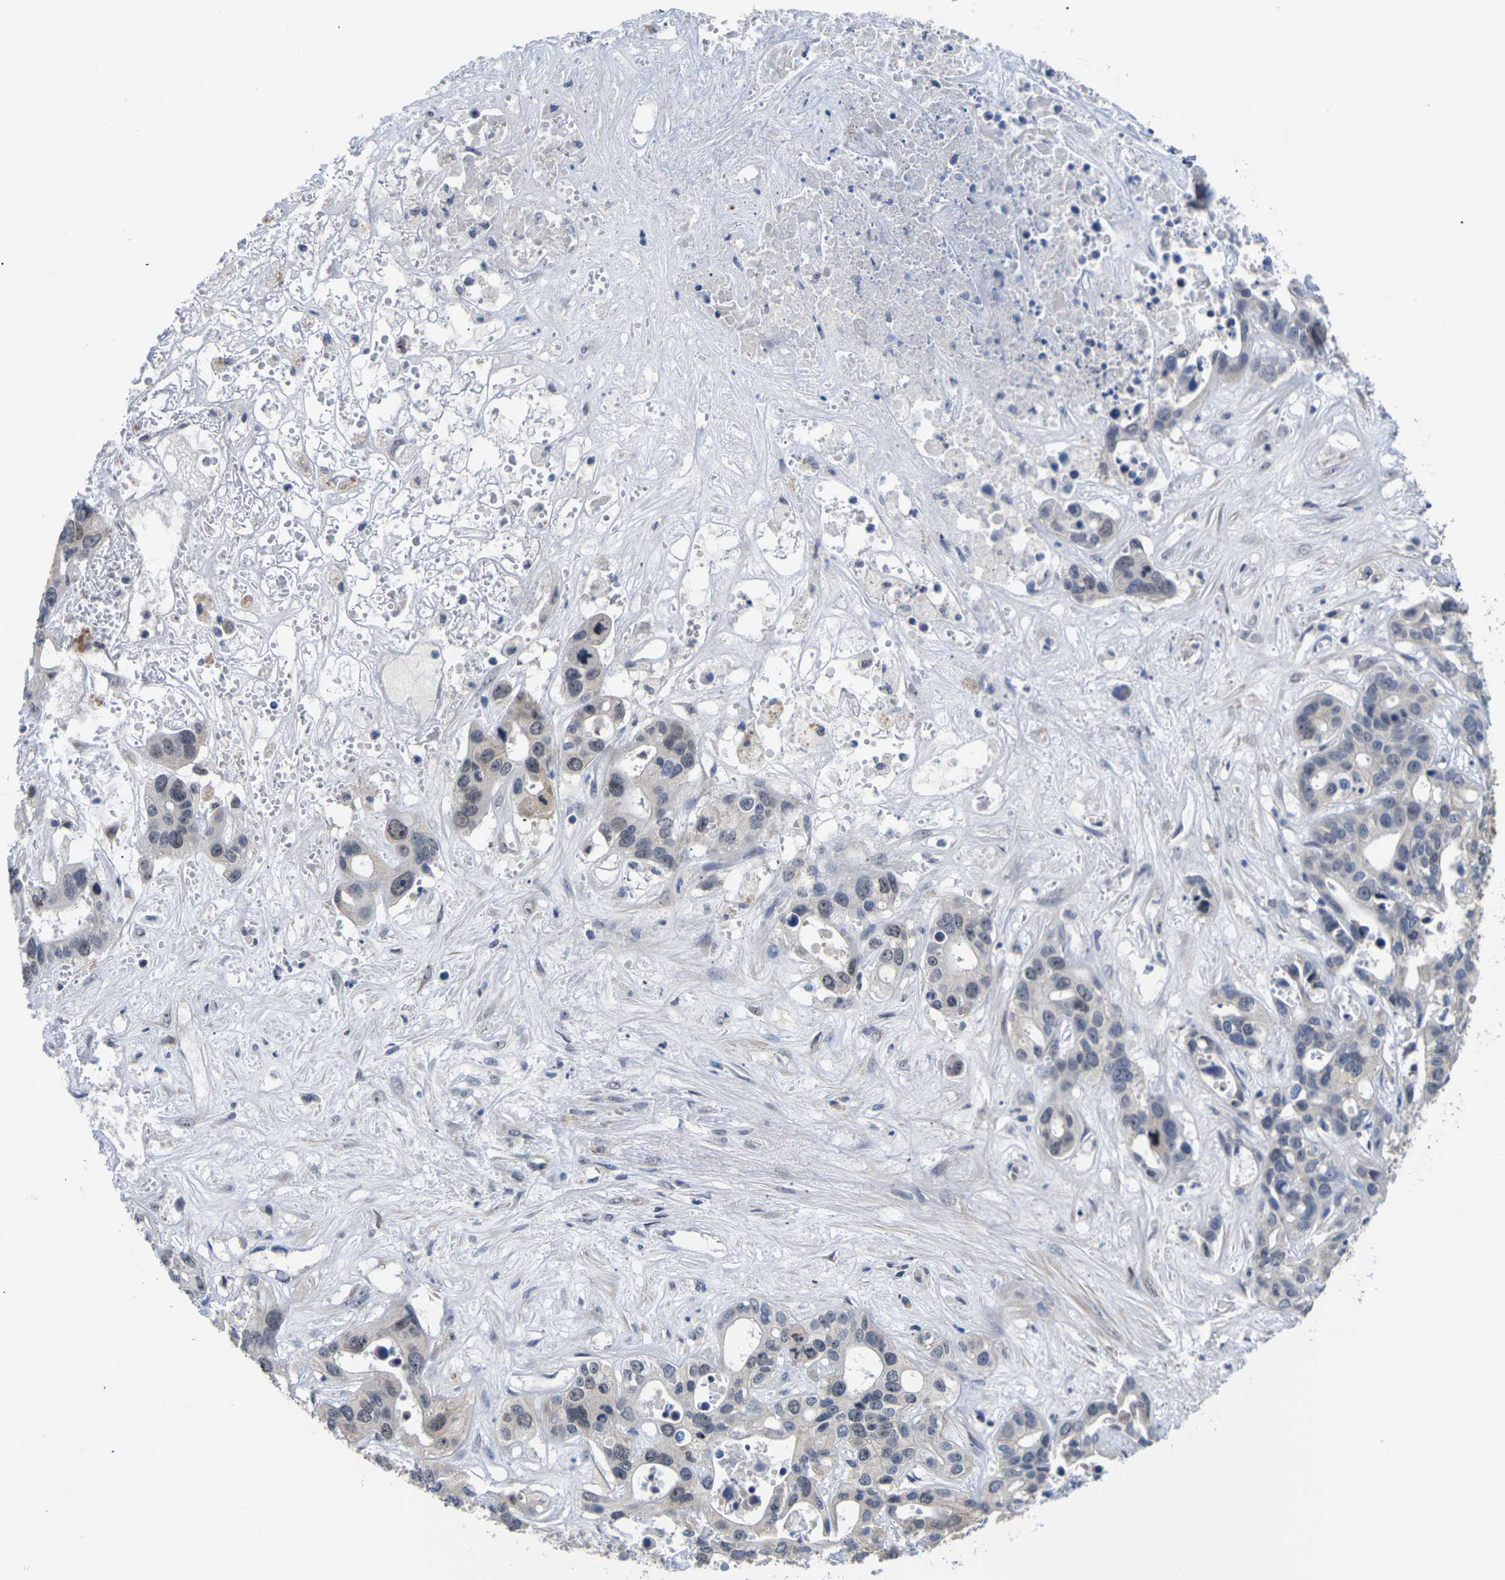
{"staining": {"intensity": "weak", "quantity": "25%-75%", "location": "cytoplasmic/membranous,nuclear"}, "tissue": "liver cancer", "cell_type": "Tumor cells", "image_type": "cancer", "snomed": [{"axis": "morphology", "description": "Cholangiocarcinoma"}, {"axis": "topography", "description": "Liver"}], "caption": "A brown stain labels weak cytoplasmic/membranous and nuclear staining of a protein in liver cancer tumor cells.", "gene": "ST6GAL2", "patient": {"sex": "female", "age": 65}}